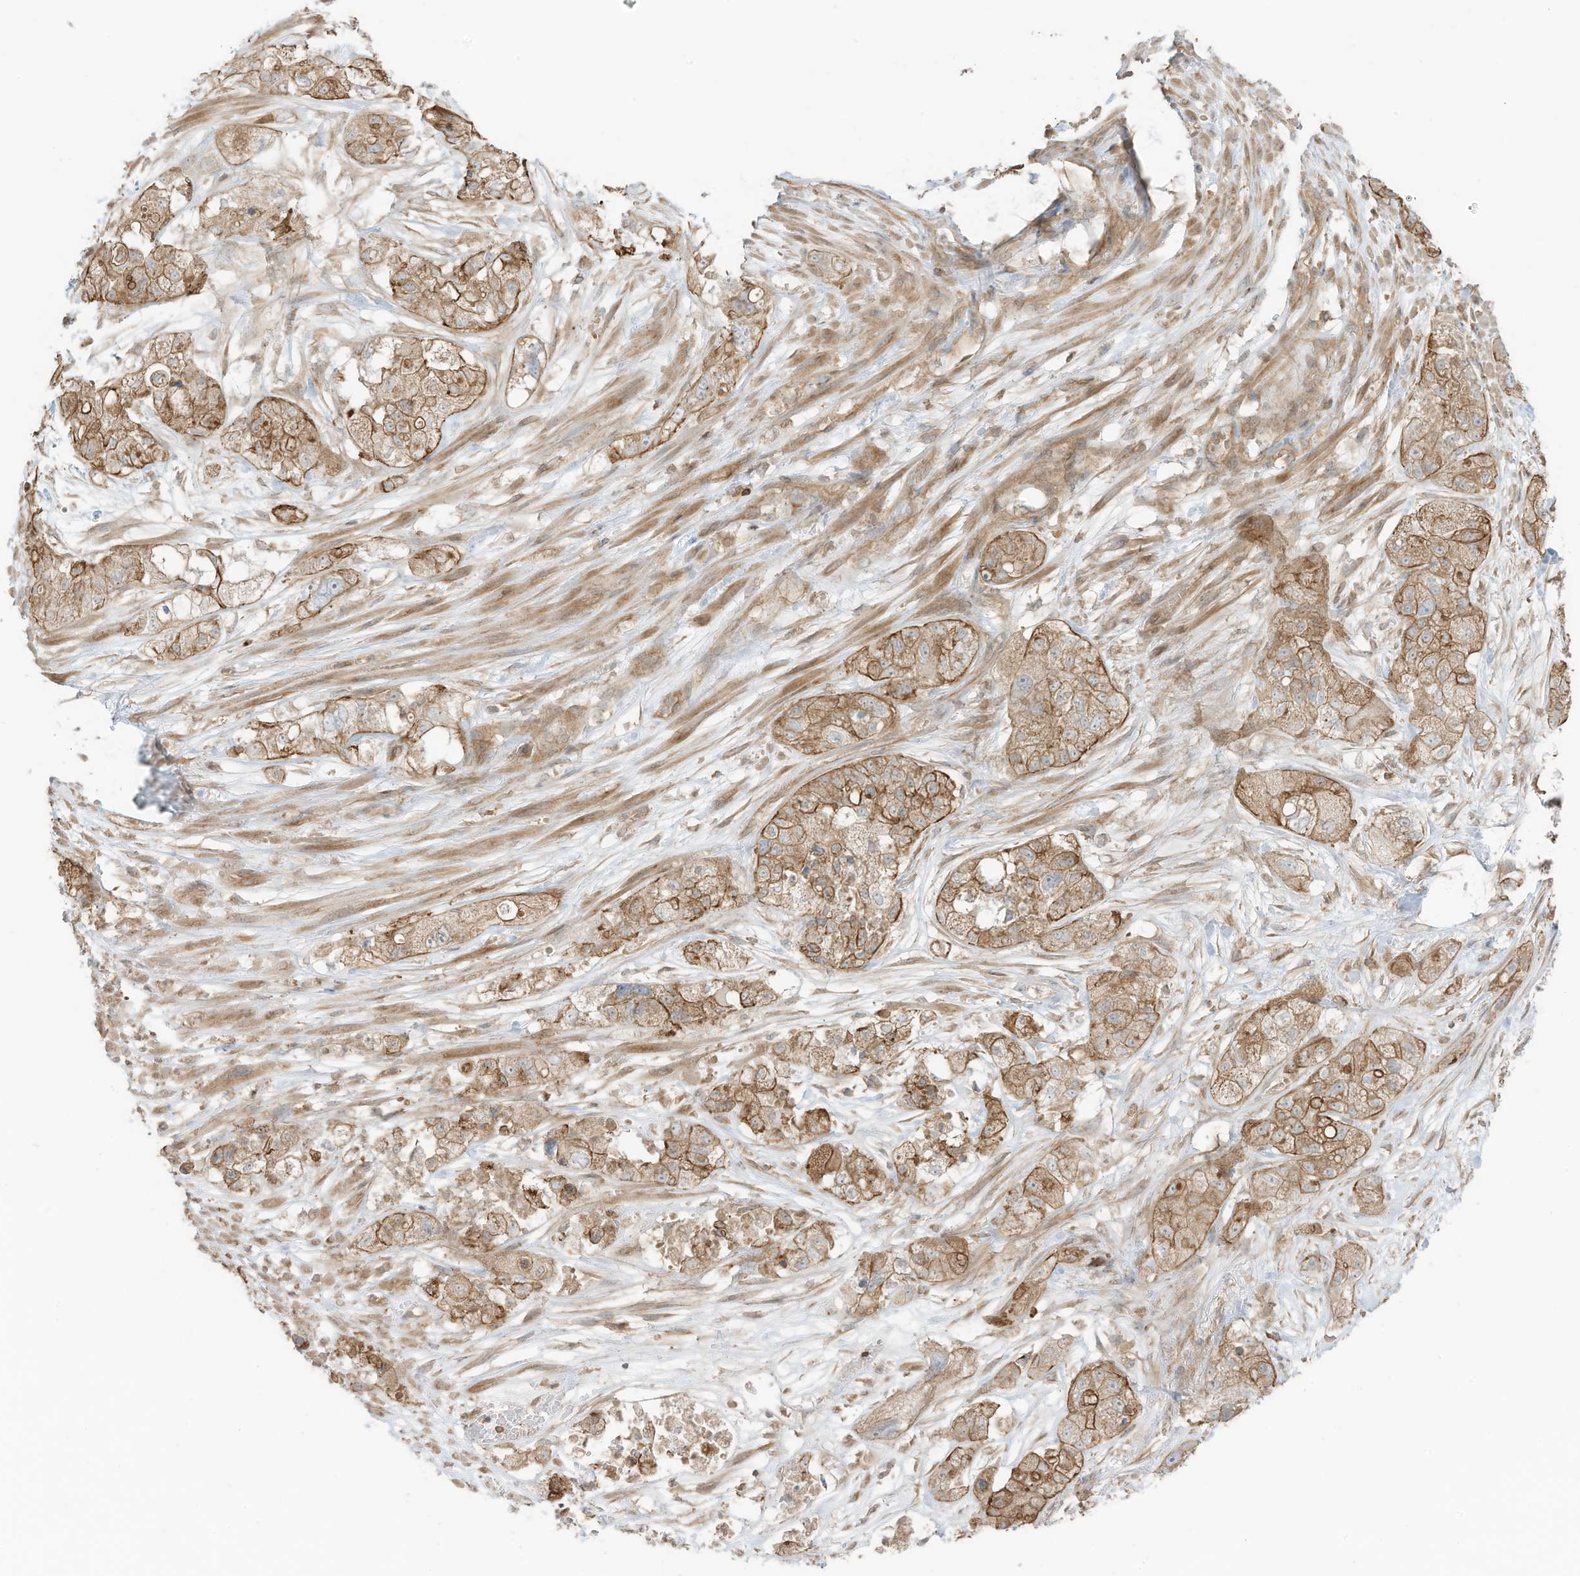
{"staining": {"intensity": "moderate", "quantity": ">75%", "location": "cytoplasmic/membranous"}, "tissue": "pancreatic cancer", "cell_type": "Tumor cells", "image_type": "cancer", "snomed": [{"axis": "morphology", "description": "Adenocarcinoma, NOS"}, {"axis": "topography", "description": "Pancreas"}], "caption": "Brown immunohistochemical staining in pancreatic cancer exhibits moderate cytoplasmic/membranous expression in about >75% of tumor cells.", "gene": "SLC25A12", "patient": {"sex": "female", "age": 78}}